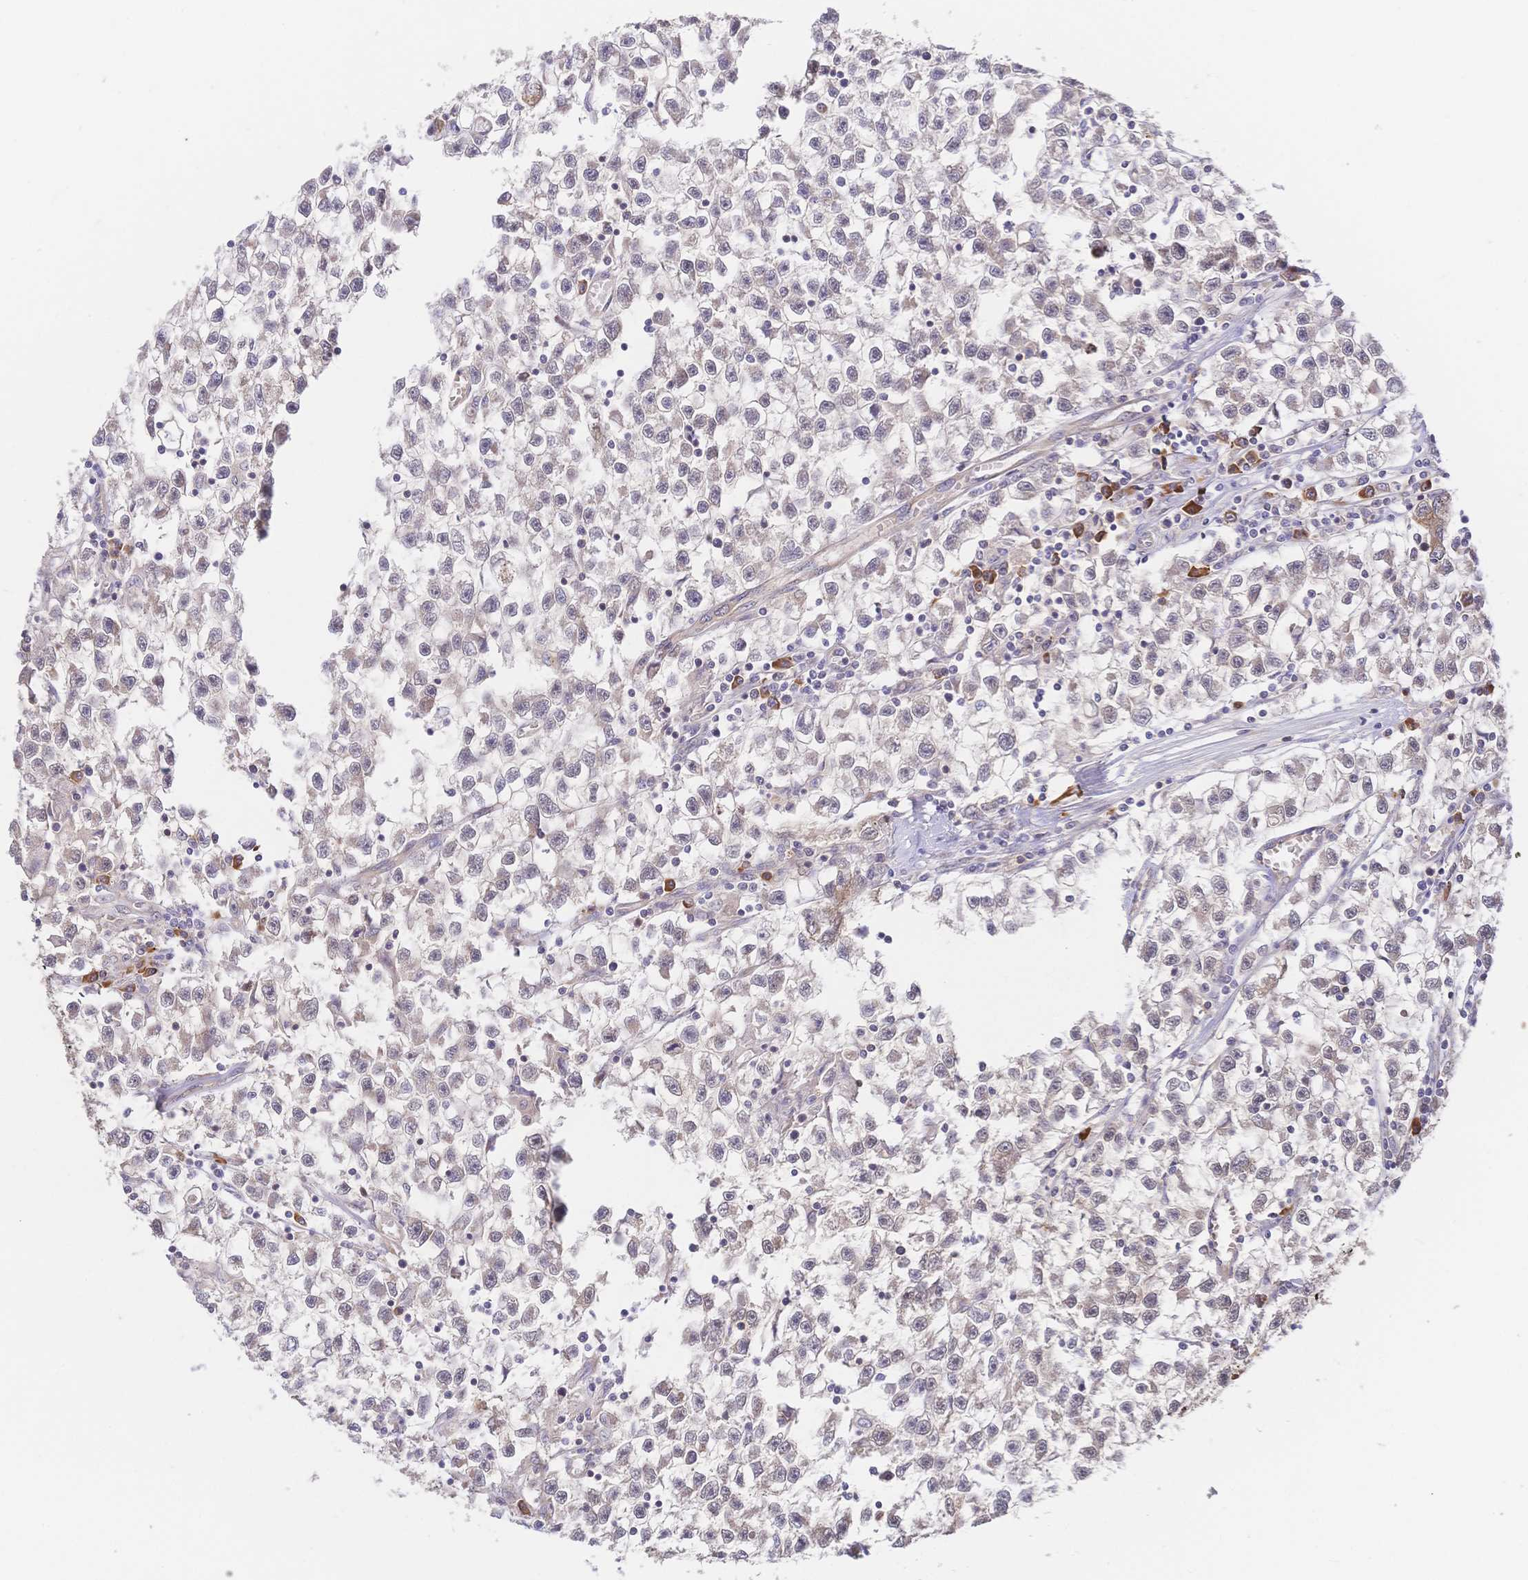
{"staining": {"intensity": "negative", "quantity": "none", "location": "none"}, "tissue": "testis cancer", "cell_type": "Tumor cells", "image_type": "cancer", "snomed": [{"axis": "morphology", "description": "Seminoma, NOS"}, {"axis": "topography", "description": "Testis"}], "caption": "A micrograph of human testis cancer (seminoma) is negative for staining in tumor cells.", "gene": "LMO4", "patient": {"sex": "male", "age": 31}}